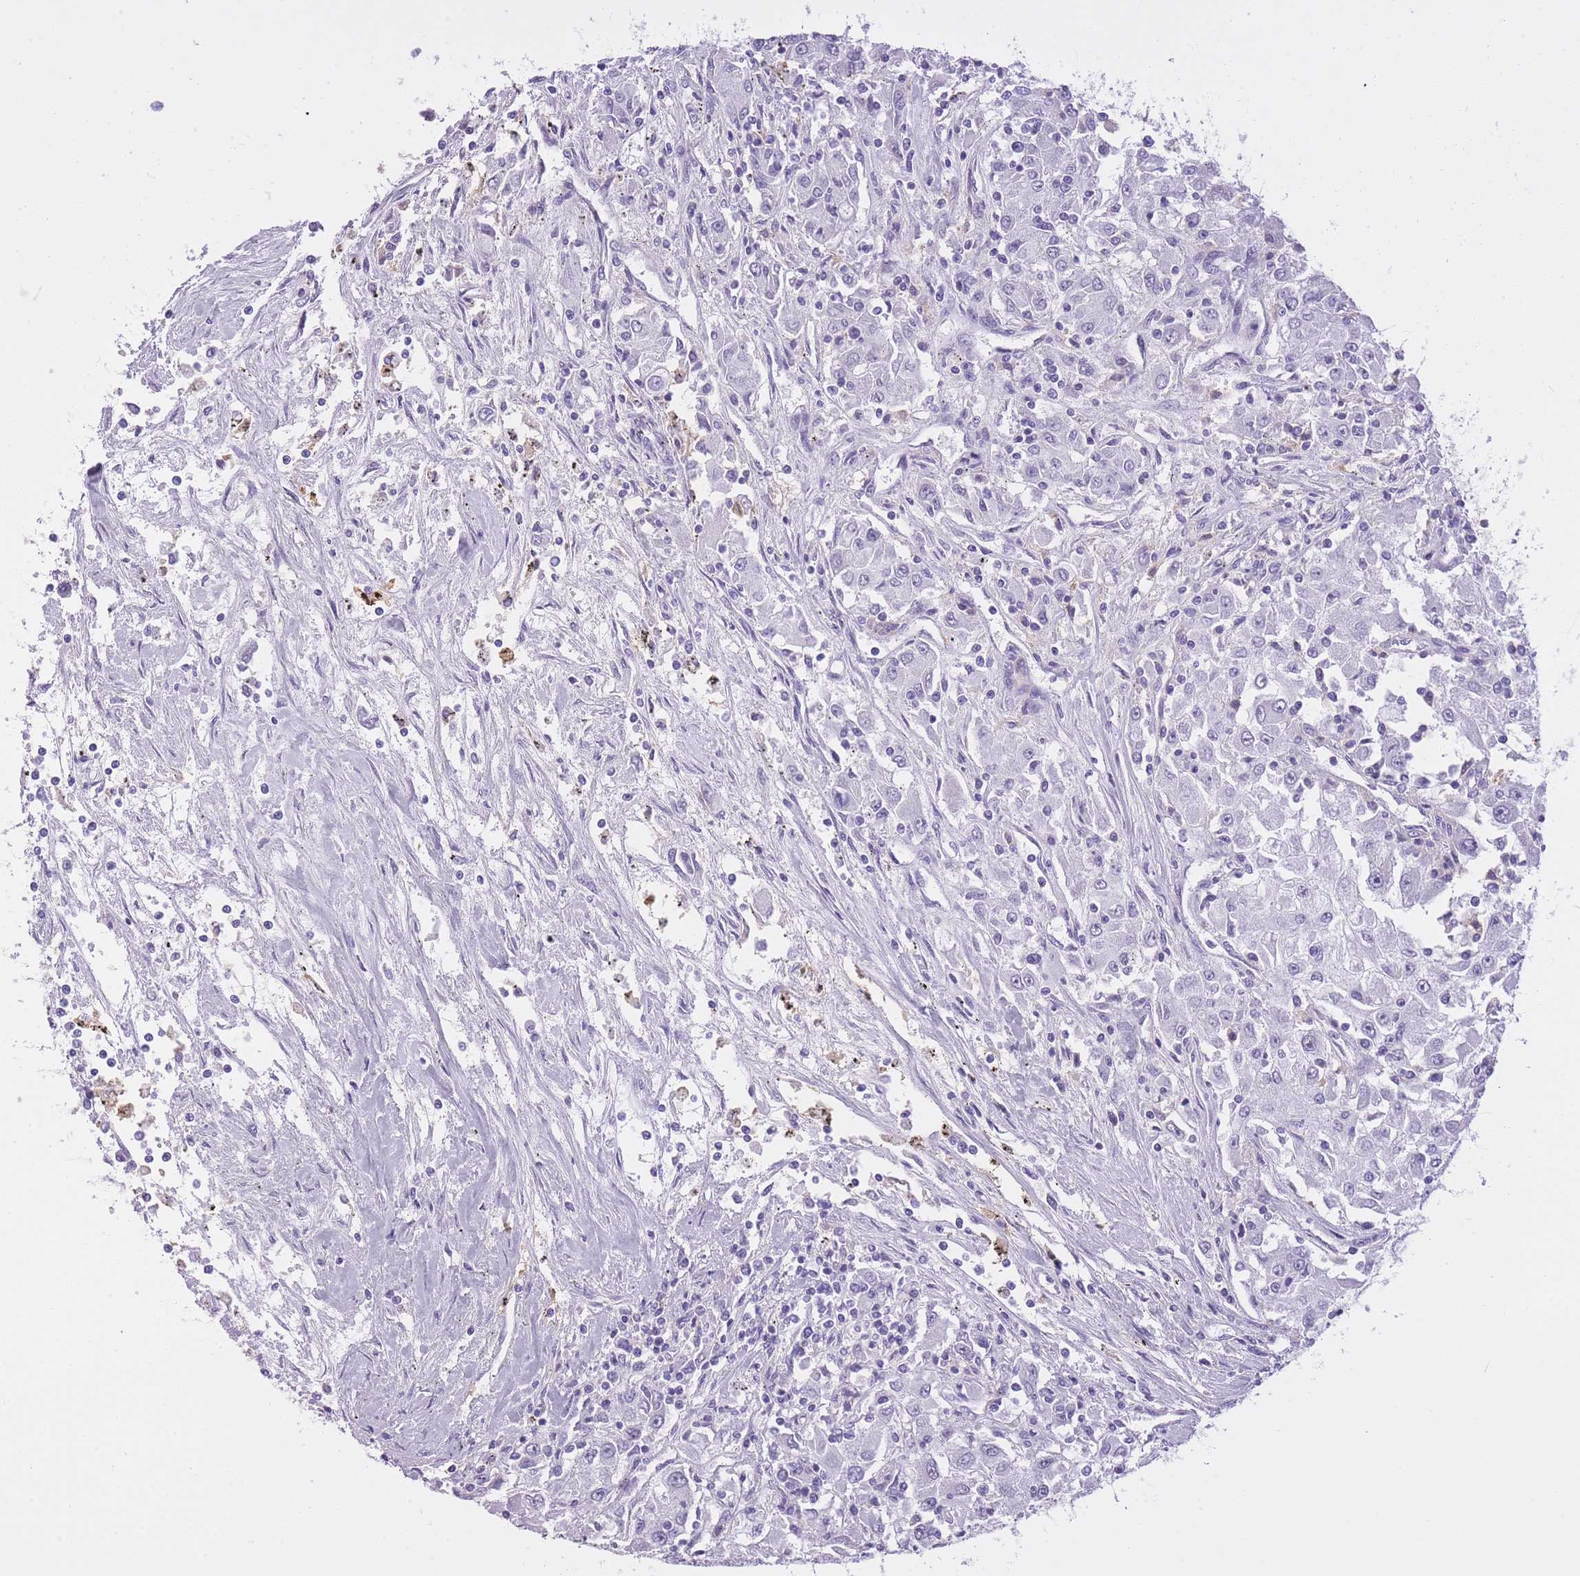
{"staining": {"intensity": "negative", "quantity": "none", "location": "none"}, "tissue": "renal cancer", "cell_type": "Tumor cells", "image_type": "cancer", "snomed": [{"axis": "morphology", "description": "Adenocarcinoma, NOS"}, {"axis": "topography", "description": "Kidney"}], "caption": "This is an immunohistochemistry (IHC) photomicrograph of renal cancer (adenocarcinoma). There is no staining in tumor cells.", "gene": "RADX", "patient": {"sex": "female", "age": 67}}